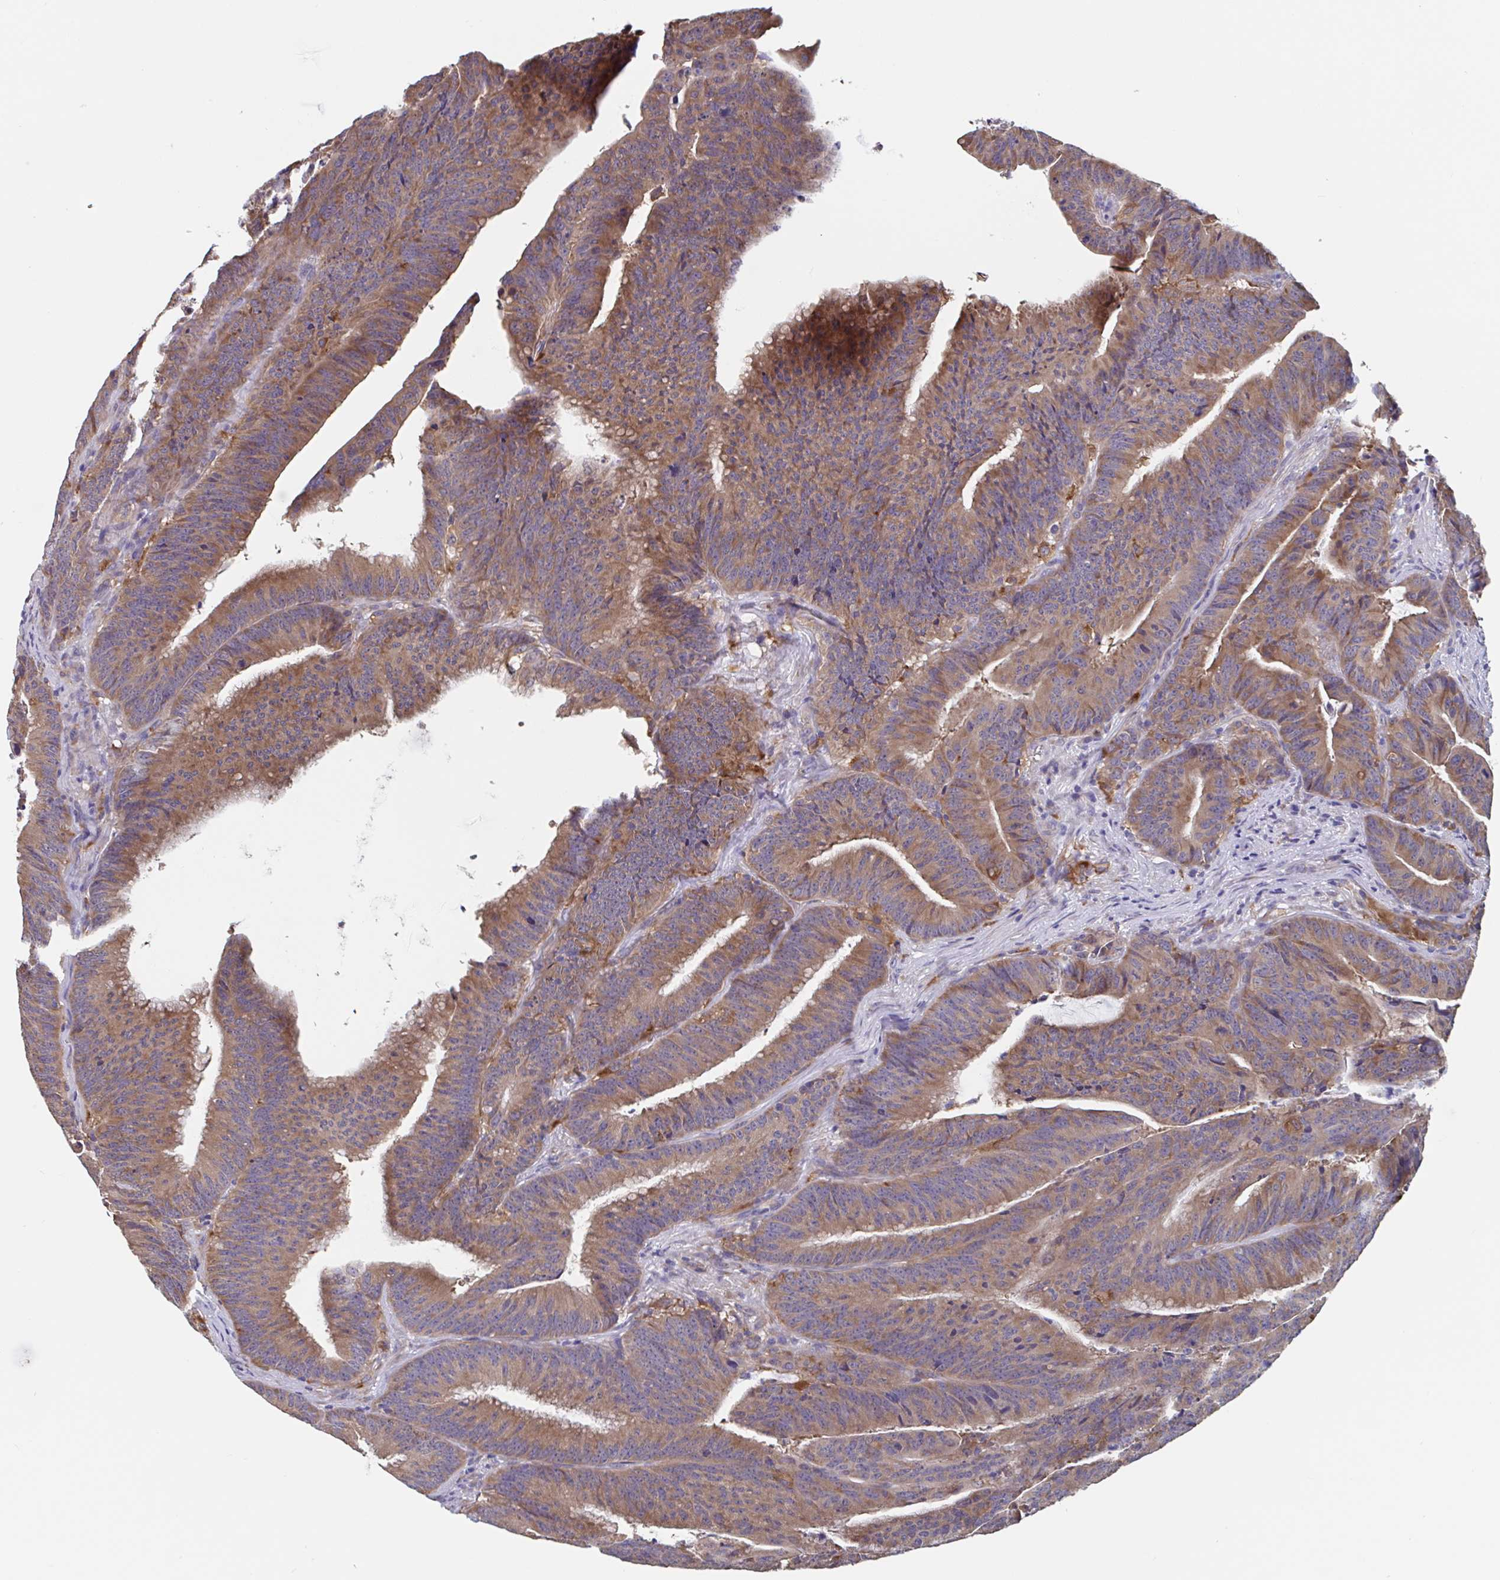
{"staining": {"intensity": "moderate", "quantity": ">75%", "location": "cytoplasmic/membranous"}, "tissue": "colorectal cancer", "cell_type": "Tumor cells", "image_type": "cancer", "snomed": [{"axis": "morphology", "description": "Adenocarcinoma, NOS"}, {"axis": "topography", "description": "Colon"}], "caption": "Immunohistochemical staining of adenocarcinoma (colorectal) reveals medium levels of moderate cytoplasmic/membranous positivity in about >75% of tumor cells.", "gene": "SNX8", "patient": {"sex": "female", "age": 78}}